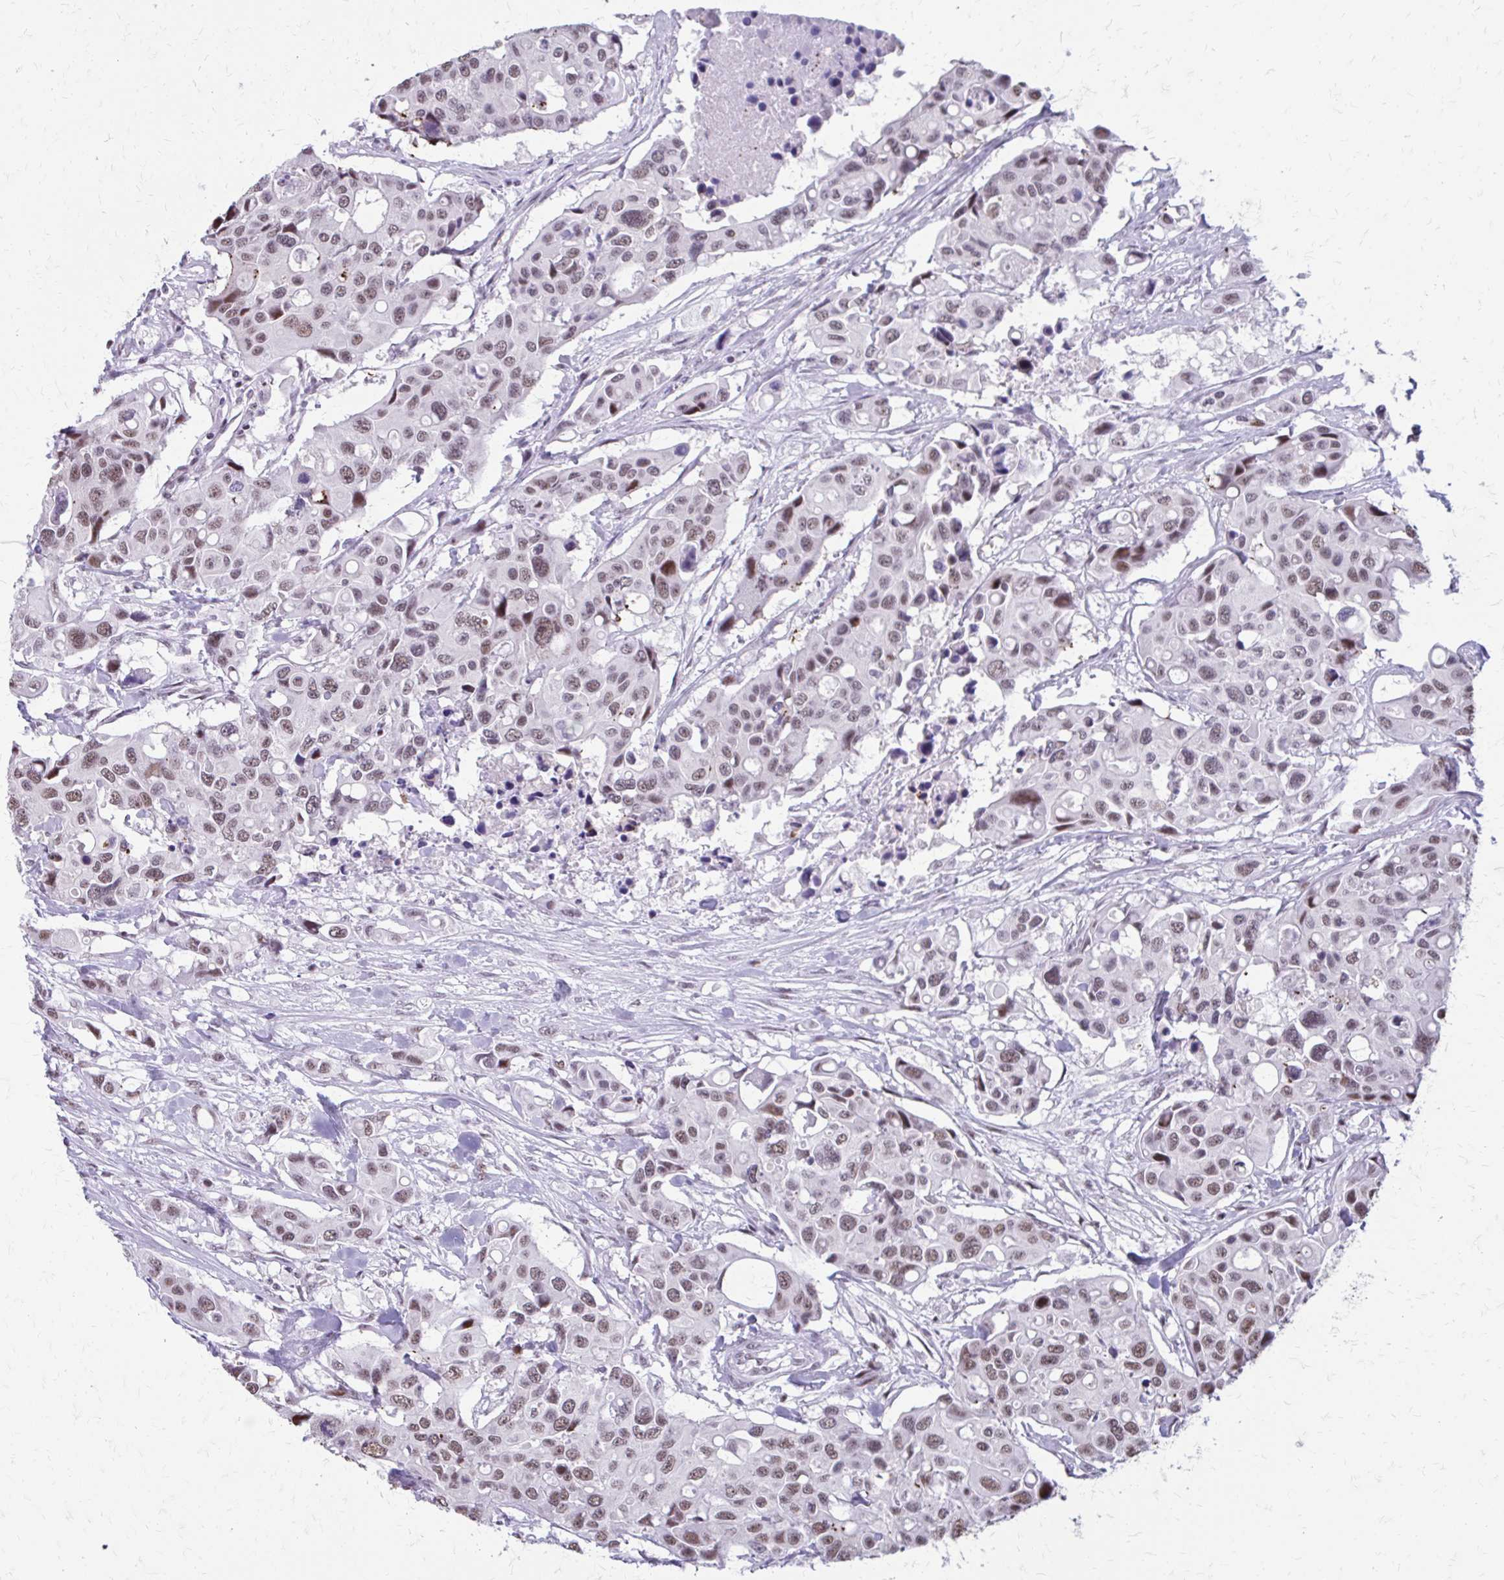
{"staining": {"intensity": "moderate", "quantity": ">75%", "location": "nuclear"}, "tissue": "colorectal cancer", "cell_type": "Tumor cells", "image_type": "cancer", "snomed": [{"axis": "morphology", "description": "Adenocarcinoma, NOS"}, {"axis": "topography", "description": "Colon"}], "caption": "Colorectal cancer (adenocarcinoma) stained with immunohistochemistry reveals moderate nuclear staining in about >75% of tumor cells.", "gene": "SS18", "patient": {"sex": "male", "age": 77}}